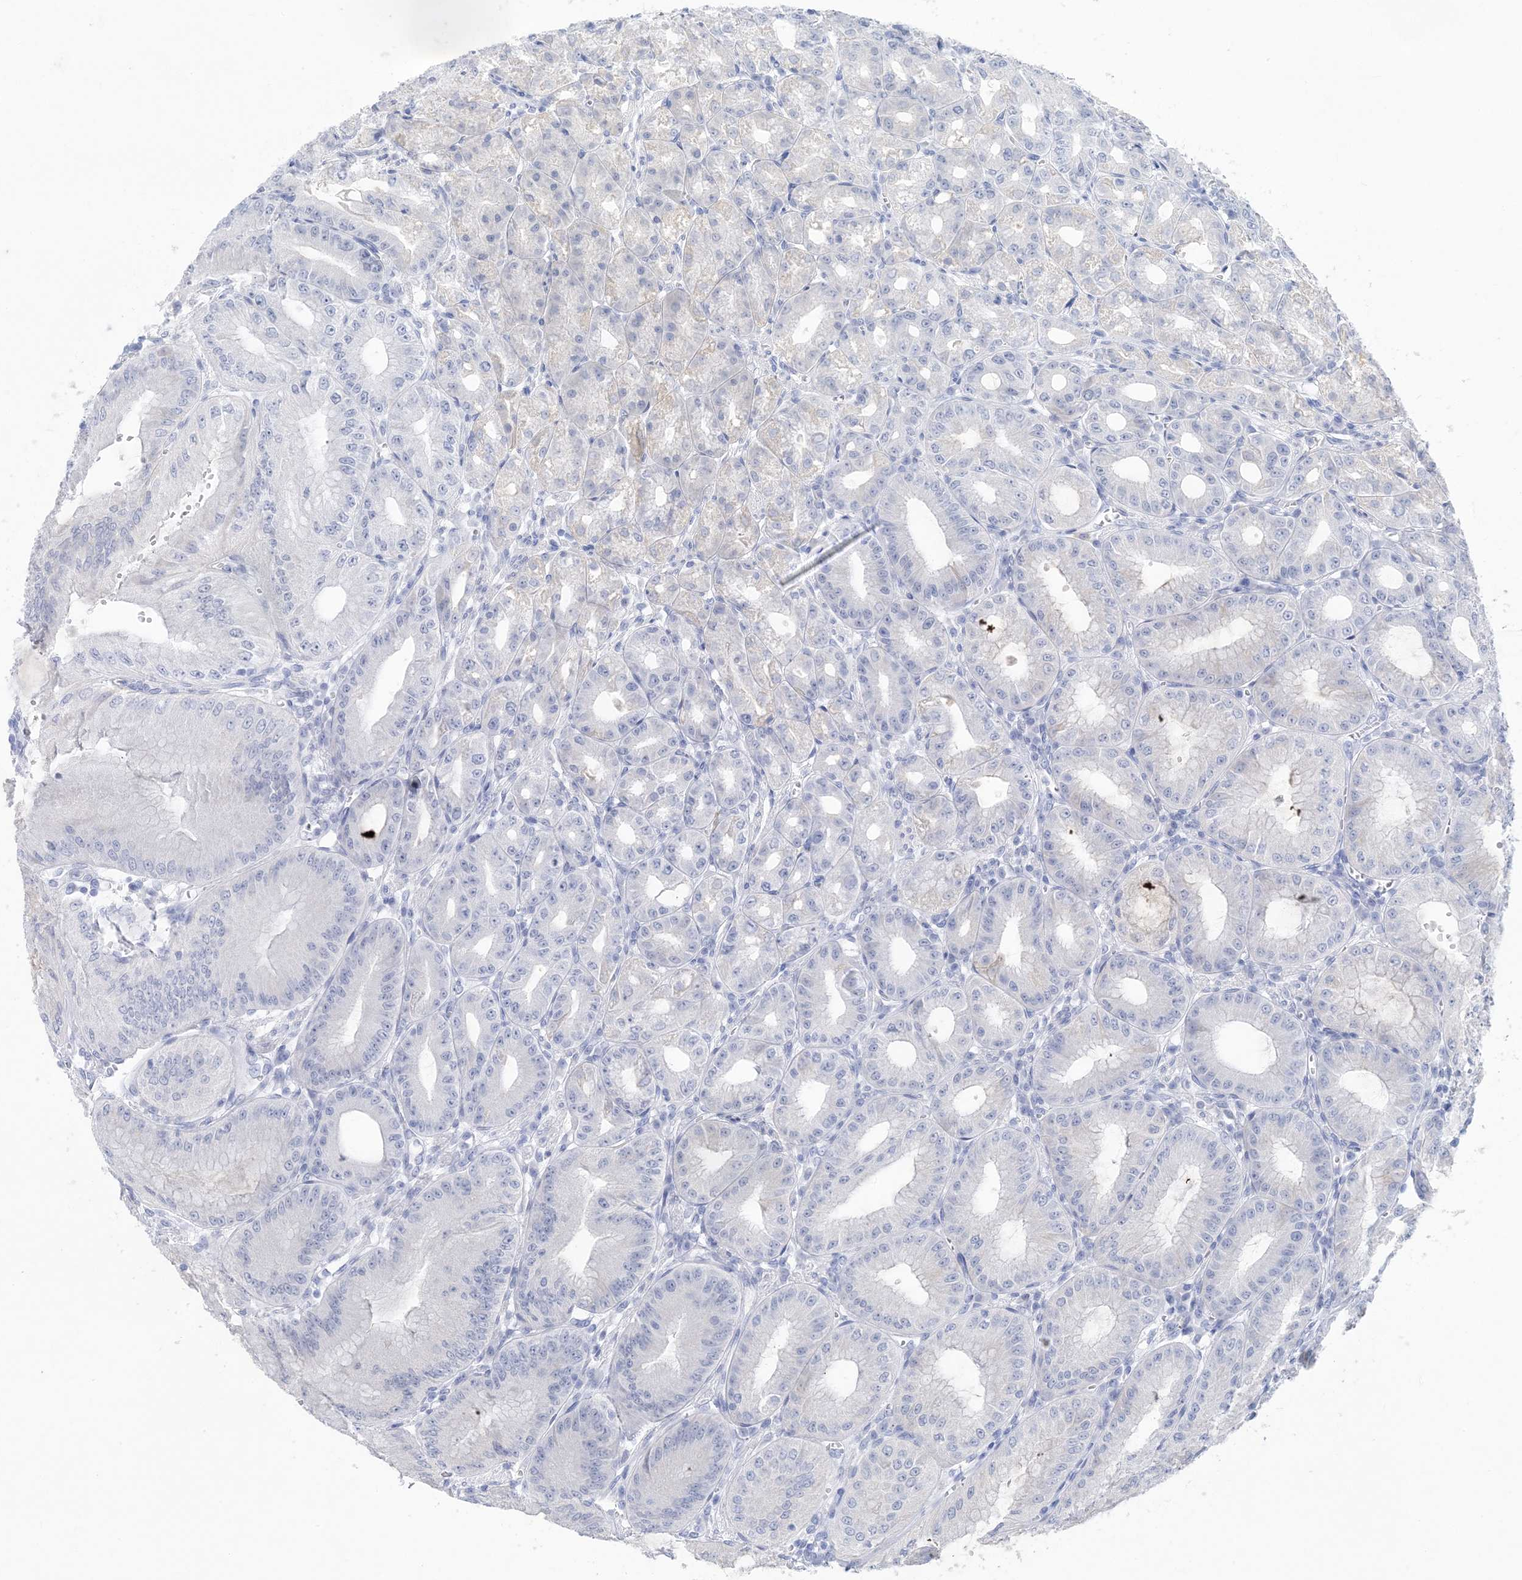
{"staining": {"intensity": "negative", "quantity": "none", "location": "none"}, "tissue": "stomach", "cell_type": "Glandular cells", "image_type": "normal", "snomed": [{"axis": "morphology", "description": "Normal tissue, NOS"}, {"axis": "topography", "description": "Stomach, lower"}], "caption": "Glandular cells are negative for protein expression in unremarkable human stomach. Nuclei are stained in blue.", "gene": "SH3YL1", "patient": {"sex": "male", "age": 71}}